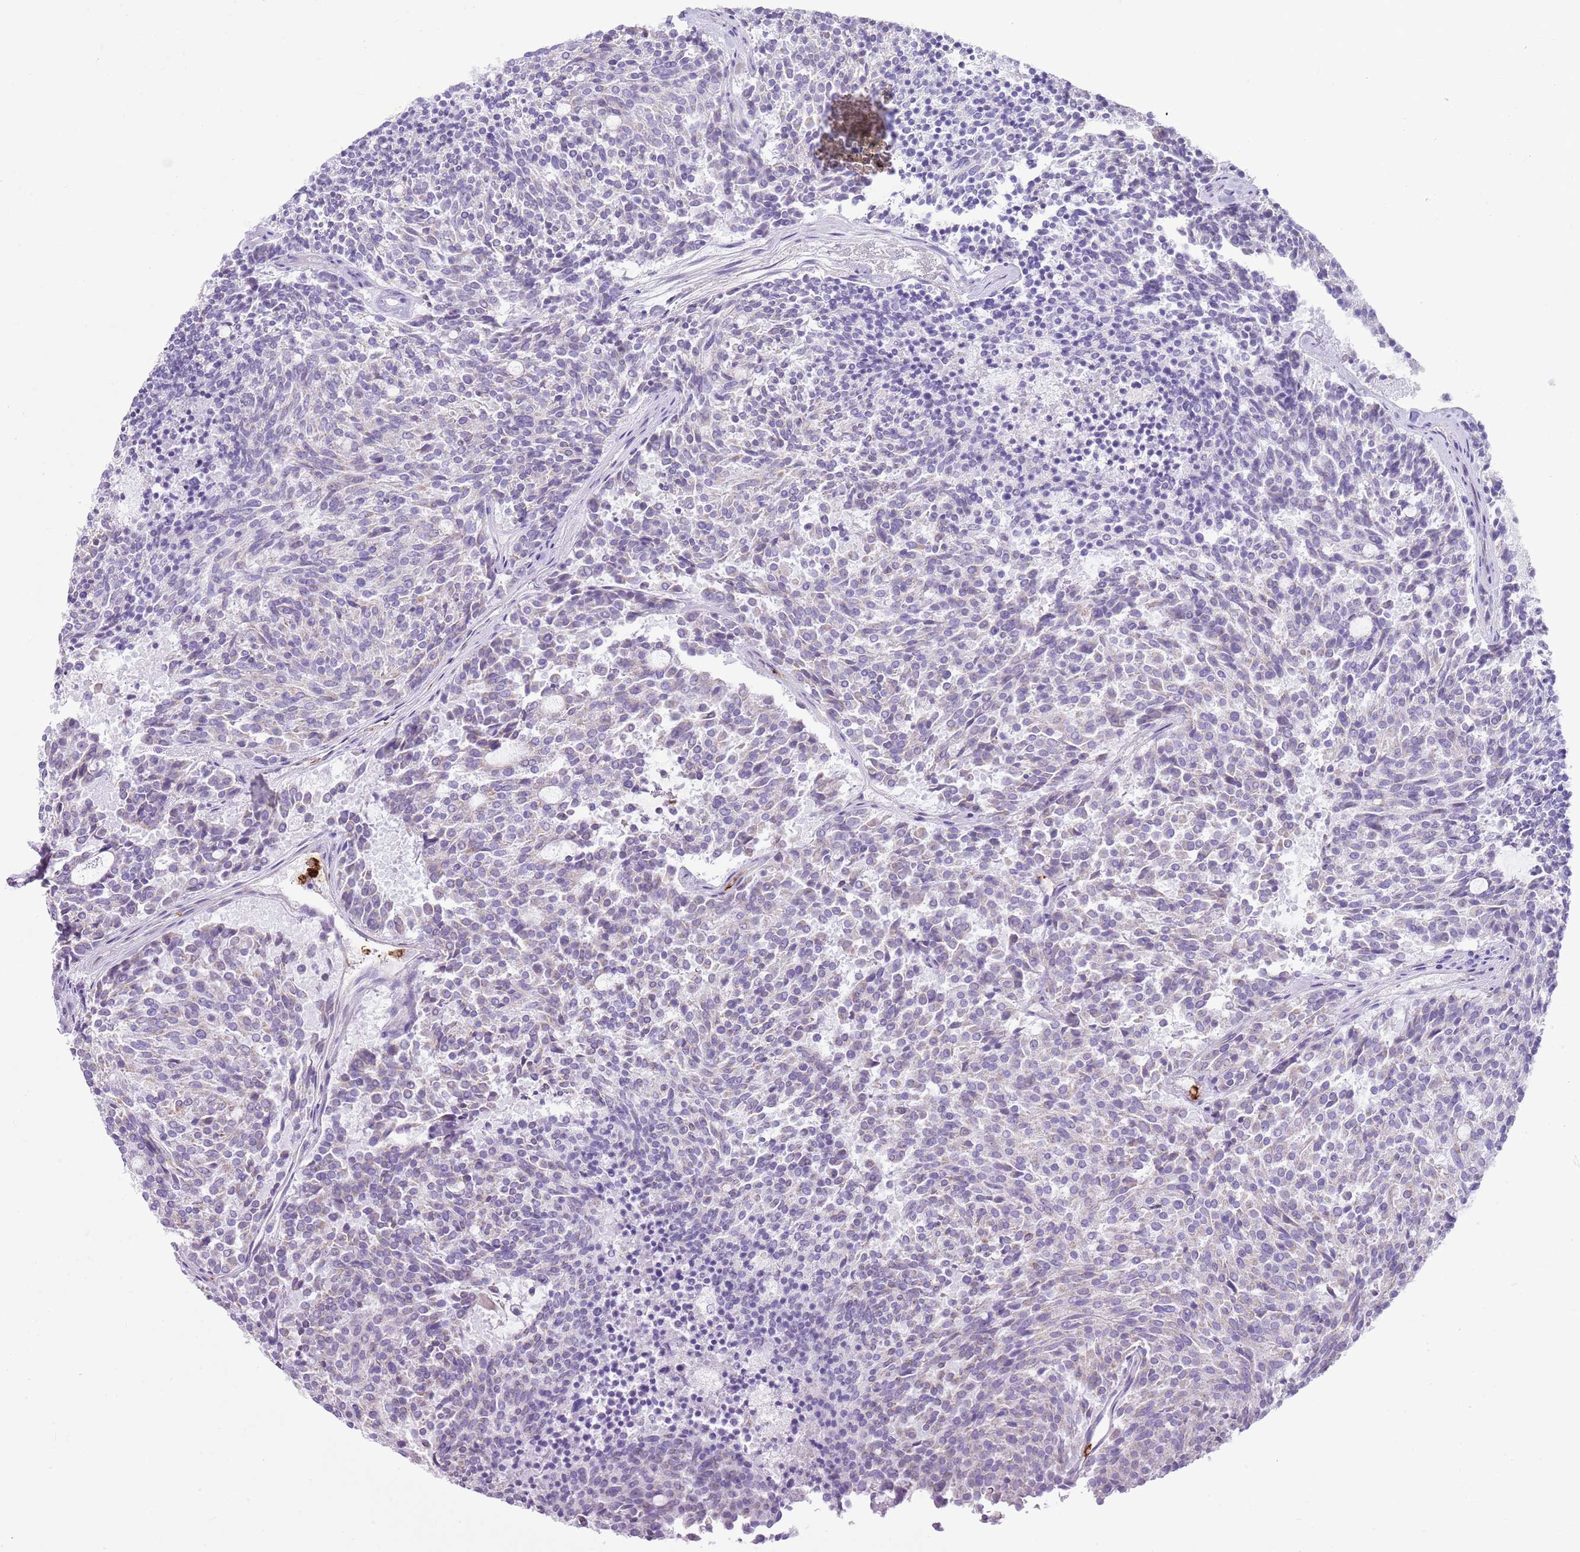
{"staining": {"intensity": "negative", "quantity": "none", "location": "none"}, "tissue": "carcinoid", "cell_type": "Tumor cells", "image_type": "cancer", "snomed": [{"axis": "morphology", "description": "Carcinoid, malignant, NOS"}, {"axis": "topography", "description": "Pancreas"}], "caption": "The immunohistochemistry (IHC) photomicrograph has no significant positivity in tumor cells of carcinoid tissue.", "gene": "CD177", "patient": {"sex": "female", "age": 54}}